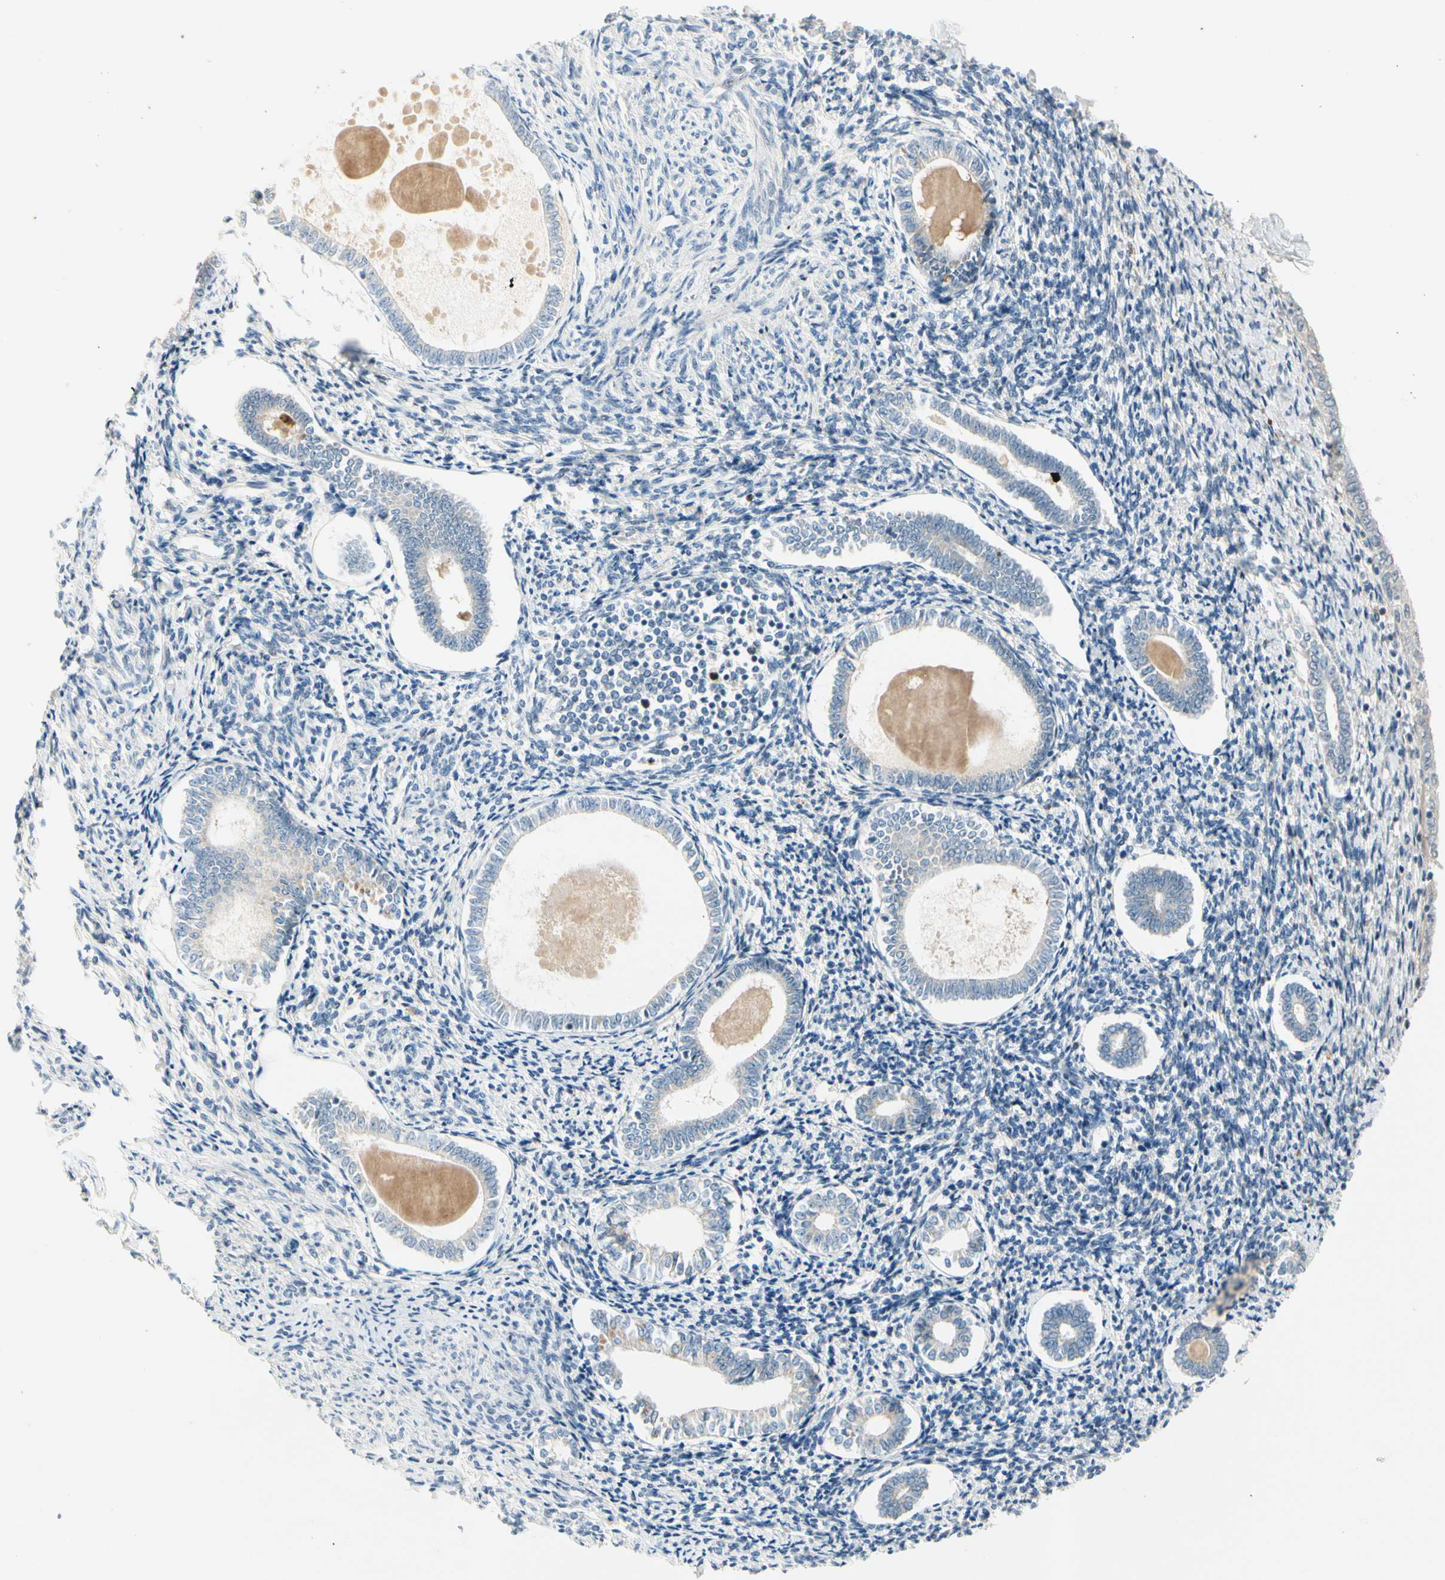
{"staining": {"intensity": "negative", "quantity": "none", "location": "none"}, "tissue": "endometrium", "cell_type": "Cells in endometrial stroma", "image_type": "normal", "snomed": [{"axis": "morphology", "description": "Normal tissue, NOS"}, {"axis": "topography", "description": "Endometrium"}], "caption": "Image shows no significant protein staining in cells in endometrial stroma of benign endometrium.", "gene": "PITX1", "patient": {"sex": "female", "age": 71}}